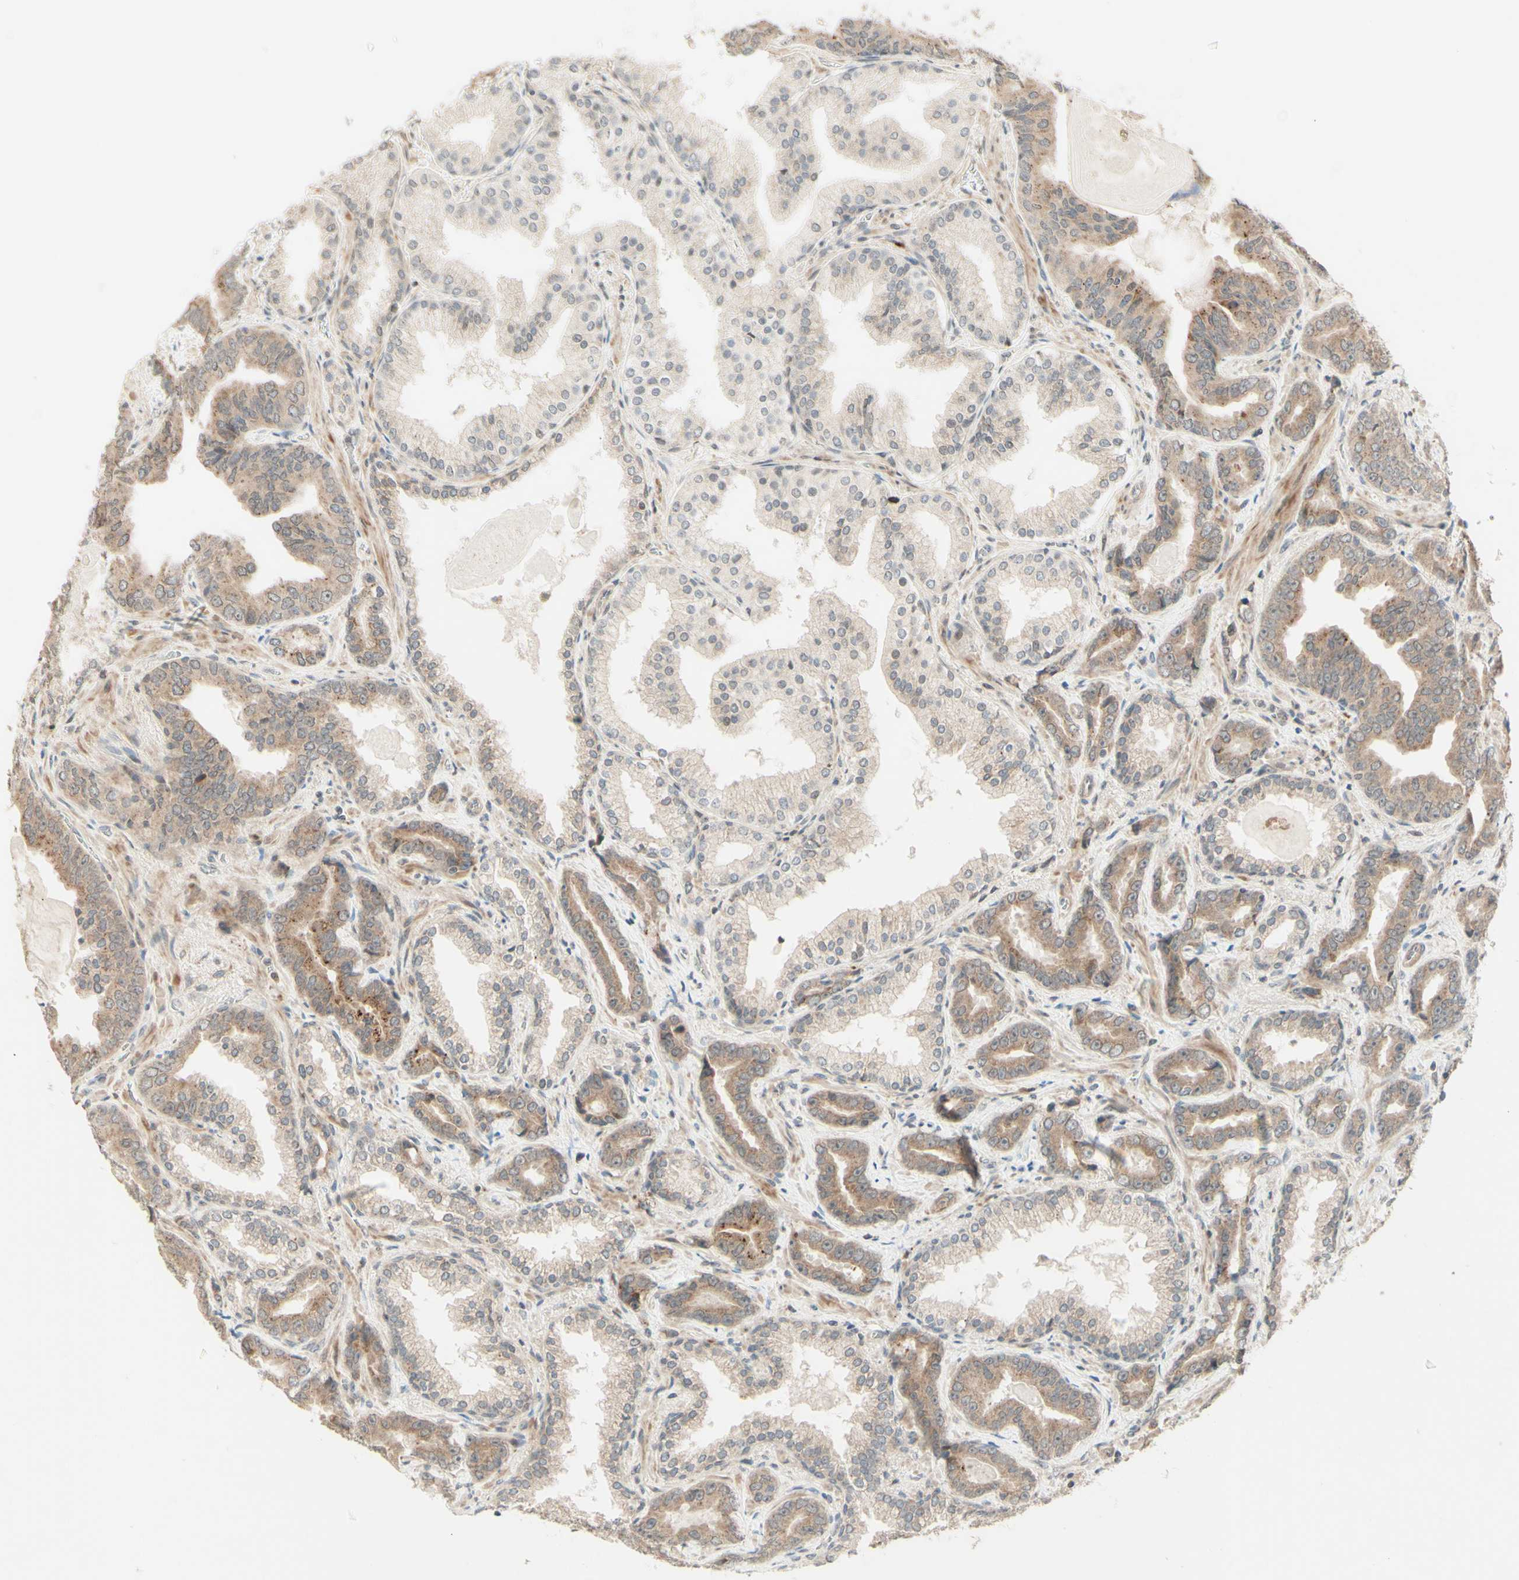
{"staining": {"intensity": "moderate", "quantity": ">75%", "location": "cytoplasmic/membranous"}, "tissue": "prostate cancer", "cell_type": "Tumor cells", "image_type": "cancer", "snomed": [{"axis": "morphology", "description": "Adenocarcinoma, Low grade"}, {"axis": "topography", "description": "Prostate"}], "caption": "Approximately >75% of tumor cells in adenocarcinoma (low-grade) (prostate) exhibit moderate cytoplasmic/membranous protein expression as visualized by brown immunohistochemical staining.", "gene": "ZW10", "patient": {"sex": "male", "age": 60}}